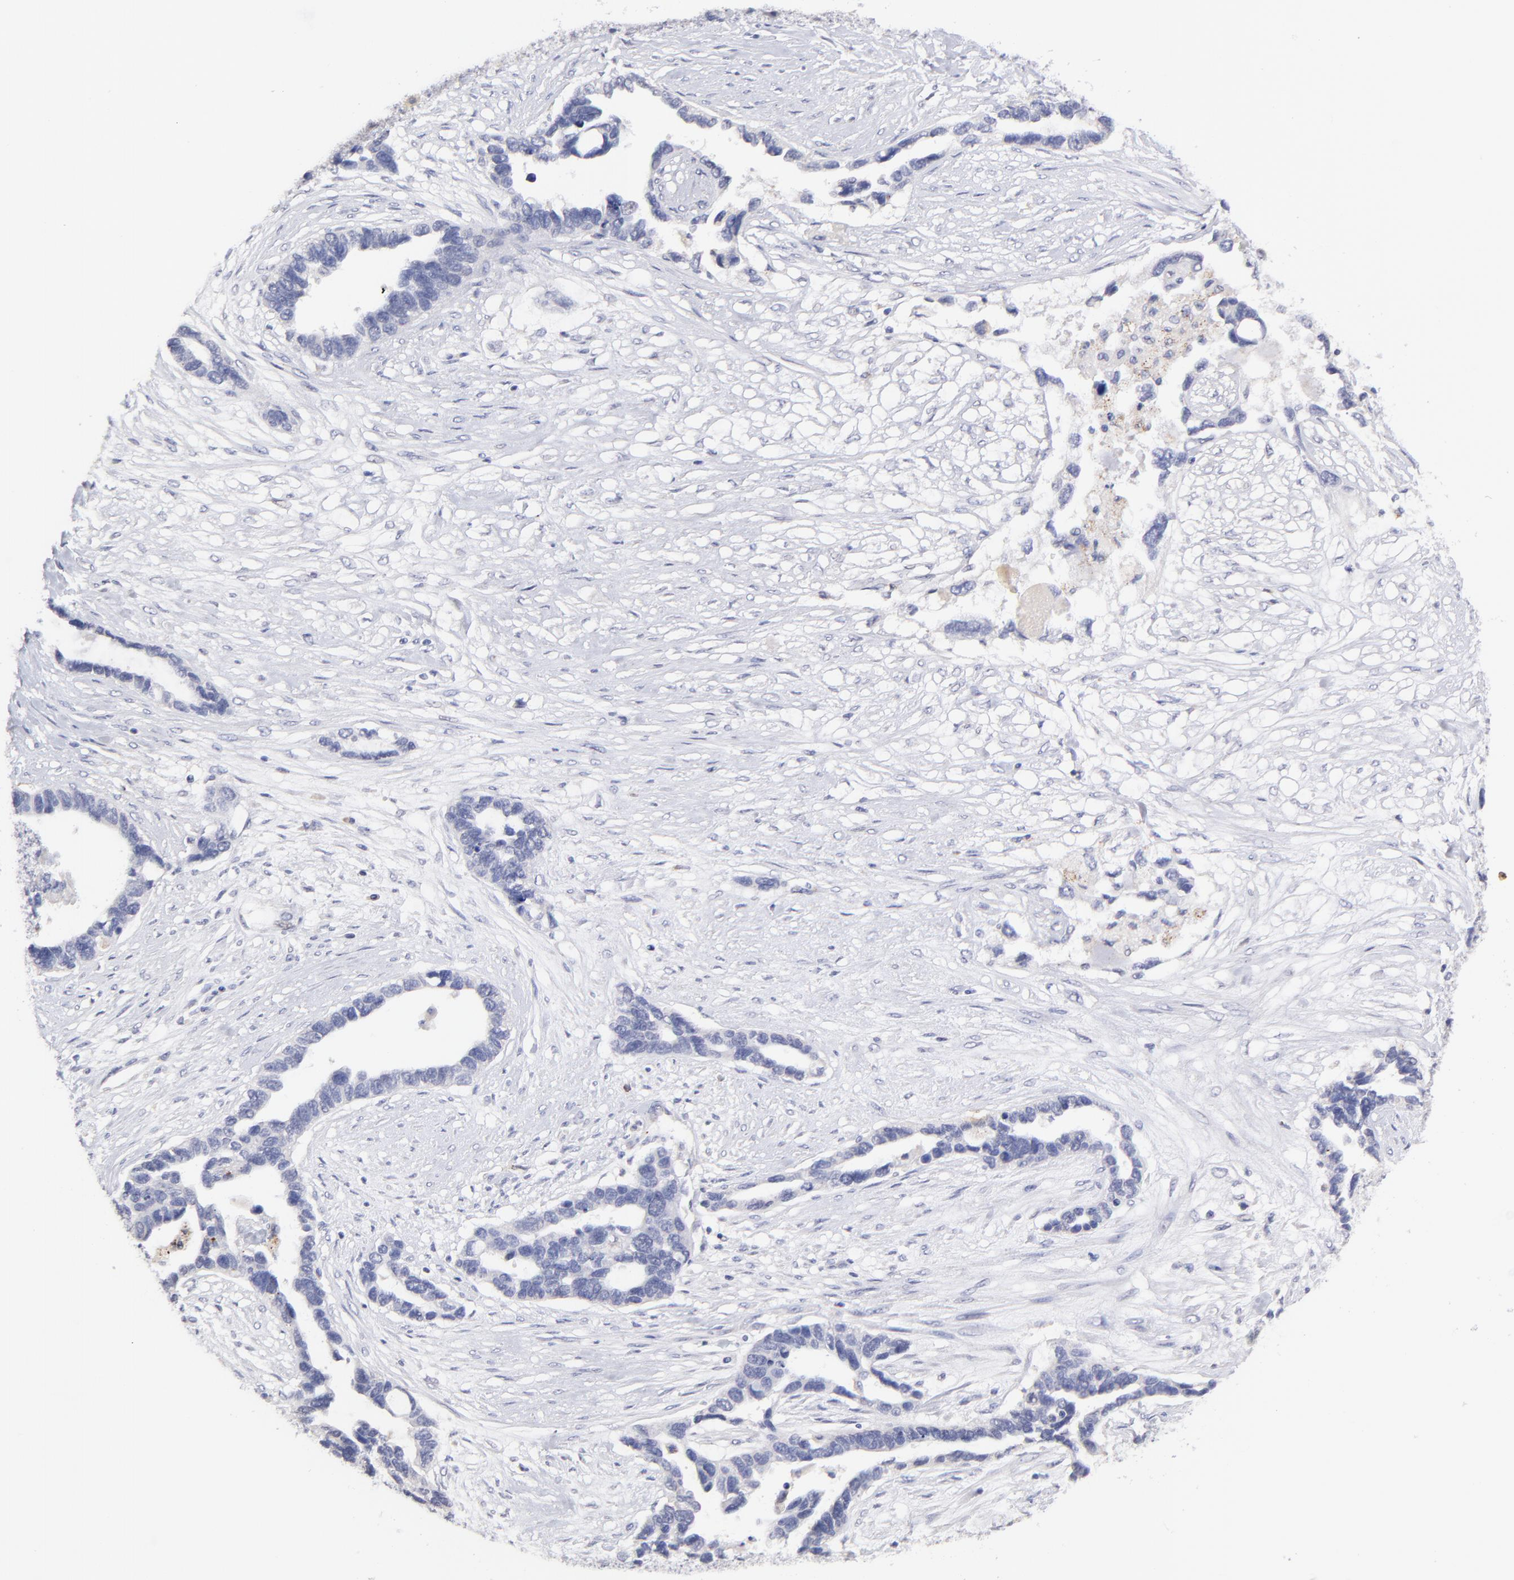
{"staining": {"intensity": "negative", "quantity": "none", "location": "none"}, "tissue": "ovarian cancer", "cell_type": "Tumor cells", "image_type": "cancer", "snomed": [{"axis": "morphology", "description": "Cystadenocarcinoma, serous, NOS"}, {"axis": "topography", "description": "Ovary"}], "caption": "Immunohistochemical staining of ovarian cancer shows no significant staining in tumor cells.", "gene": "BTG2", "patient": {"sex": "female", "age": 54}}